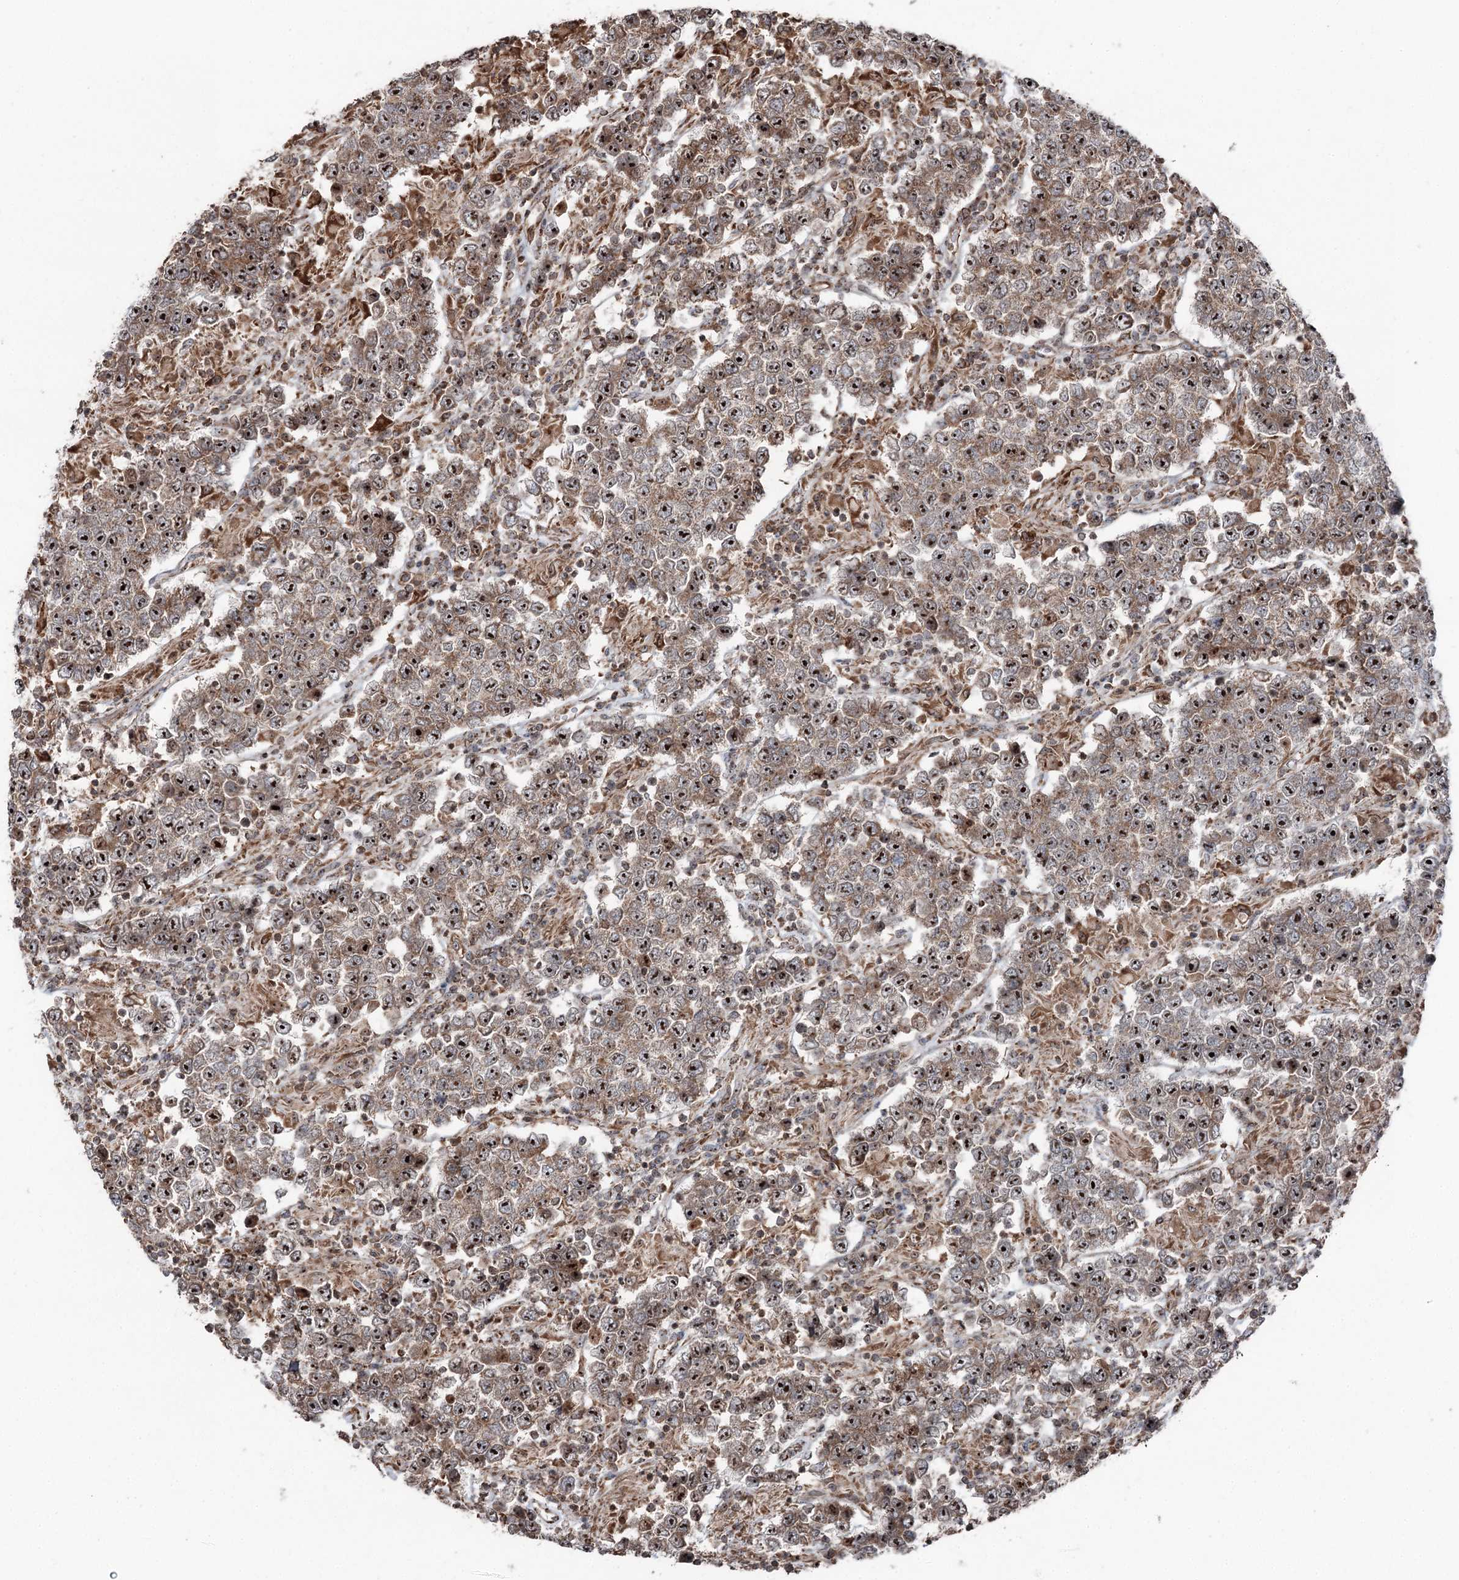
{"staining": {"intensity": "strong", "quantity": ">75%", "location": "cytoplasmic/membranous,nuclear"}, "tissue": "testis cancer", "cell_type": "Tumor cells", "image_type": "cancer", "snomed": [{"axis": "morphology", "description": "Normal tissue, NOS"}, {"axis": "morphology", "description": "Urothelial carcinoma, High grade"}, {"axis": "morphology", "description": "Seminoma, NOS"}, {"axis": "morphology", "description": "Carcinoma, Embryonal, NOS"}, {"axis": "topography", "description": "Urinary bladder"}, {"axis": "topography", "description": "Testis"}], "caption": "High-magnification brightfield microscopy of testis embryonal carcinoma stained with DAB (brown) and counterstained with hematoxylin (blue). tumor cells exhibit strong cytoplasmic/membranous and nuclear staining is present in approximately>75% of cells.", "gene": "STEEP1", "patient": {"sex": "male", "age": 41}}